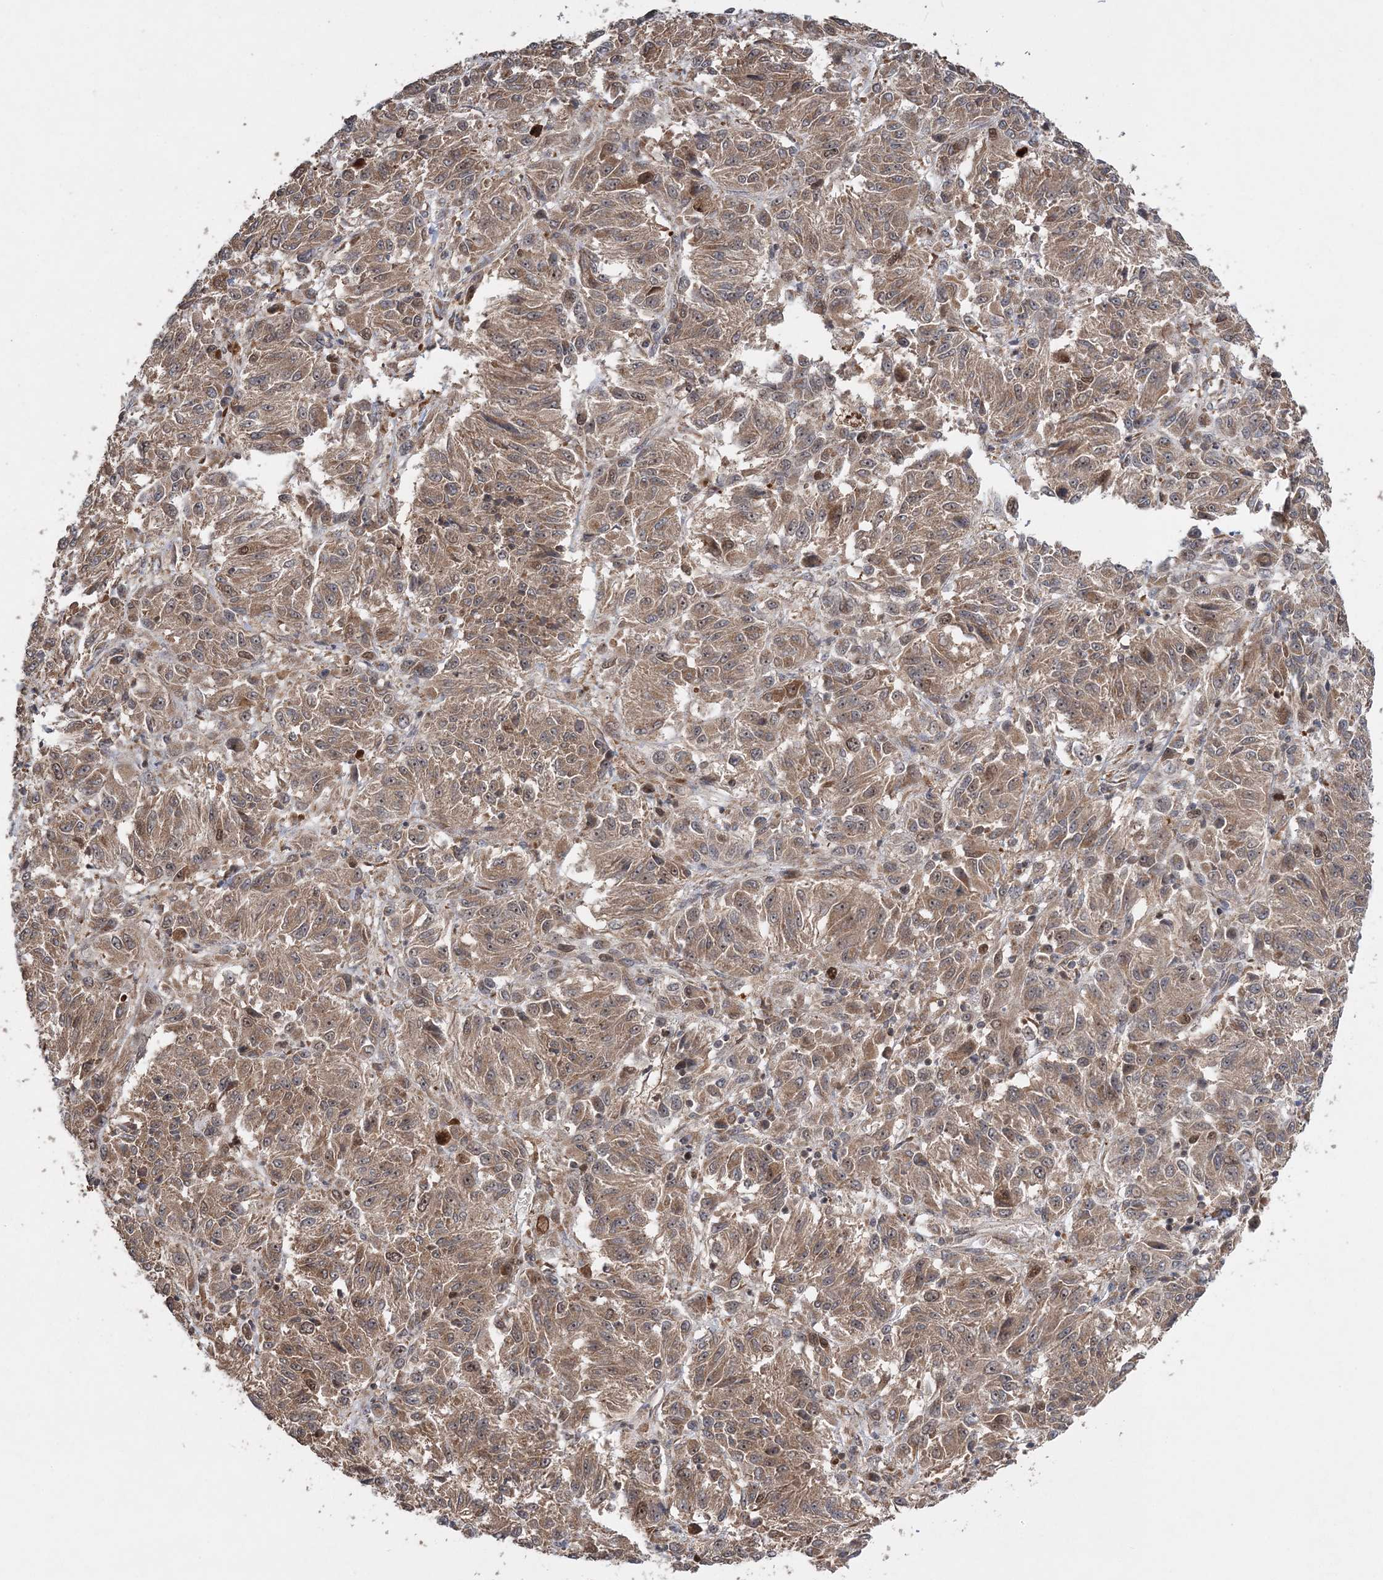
{"staining": {"intensity": "moderate", "quantity": ">75%", "location": "cytoplasmic/membranous,nuclear"}, "tissue": "melanoma", "cell_type": "Tumor cells", "image_type": "cancer", "snomed": [{"axis": "morphology", "description": "Malignant melanoma, Metastatic site"}, {"axis": "topography", "description": "Lung"}], "caption": "Melanoma stained with a protein marker demonstrates moderate staining in tumor cells.", "gene": "KIF4A", "patient": {"sex": "male", "age": 64}}